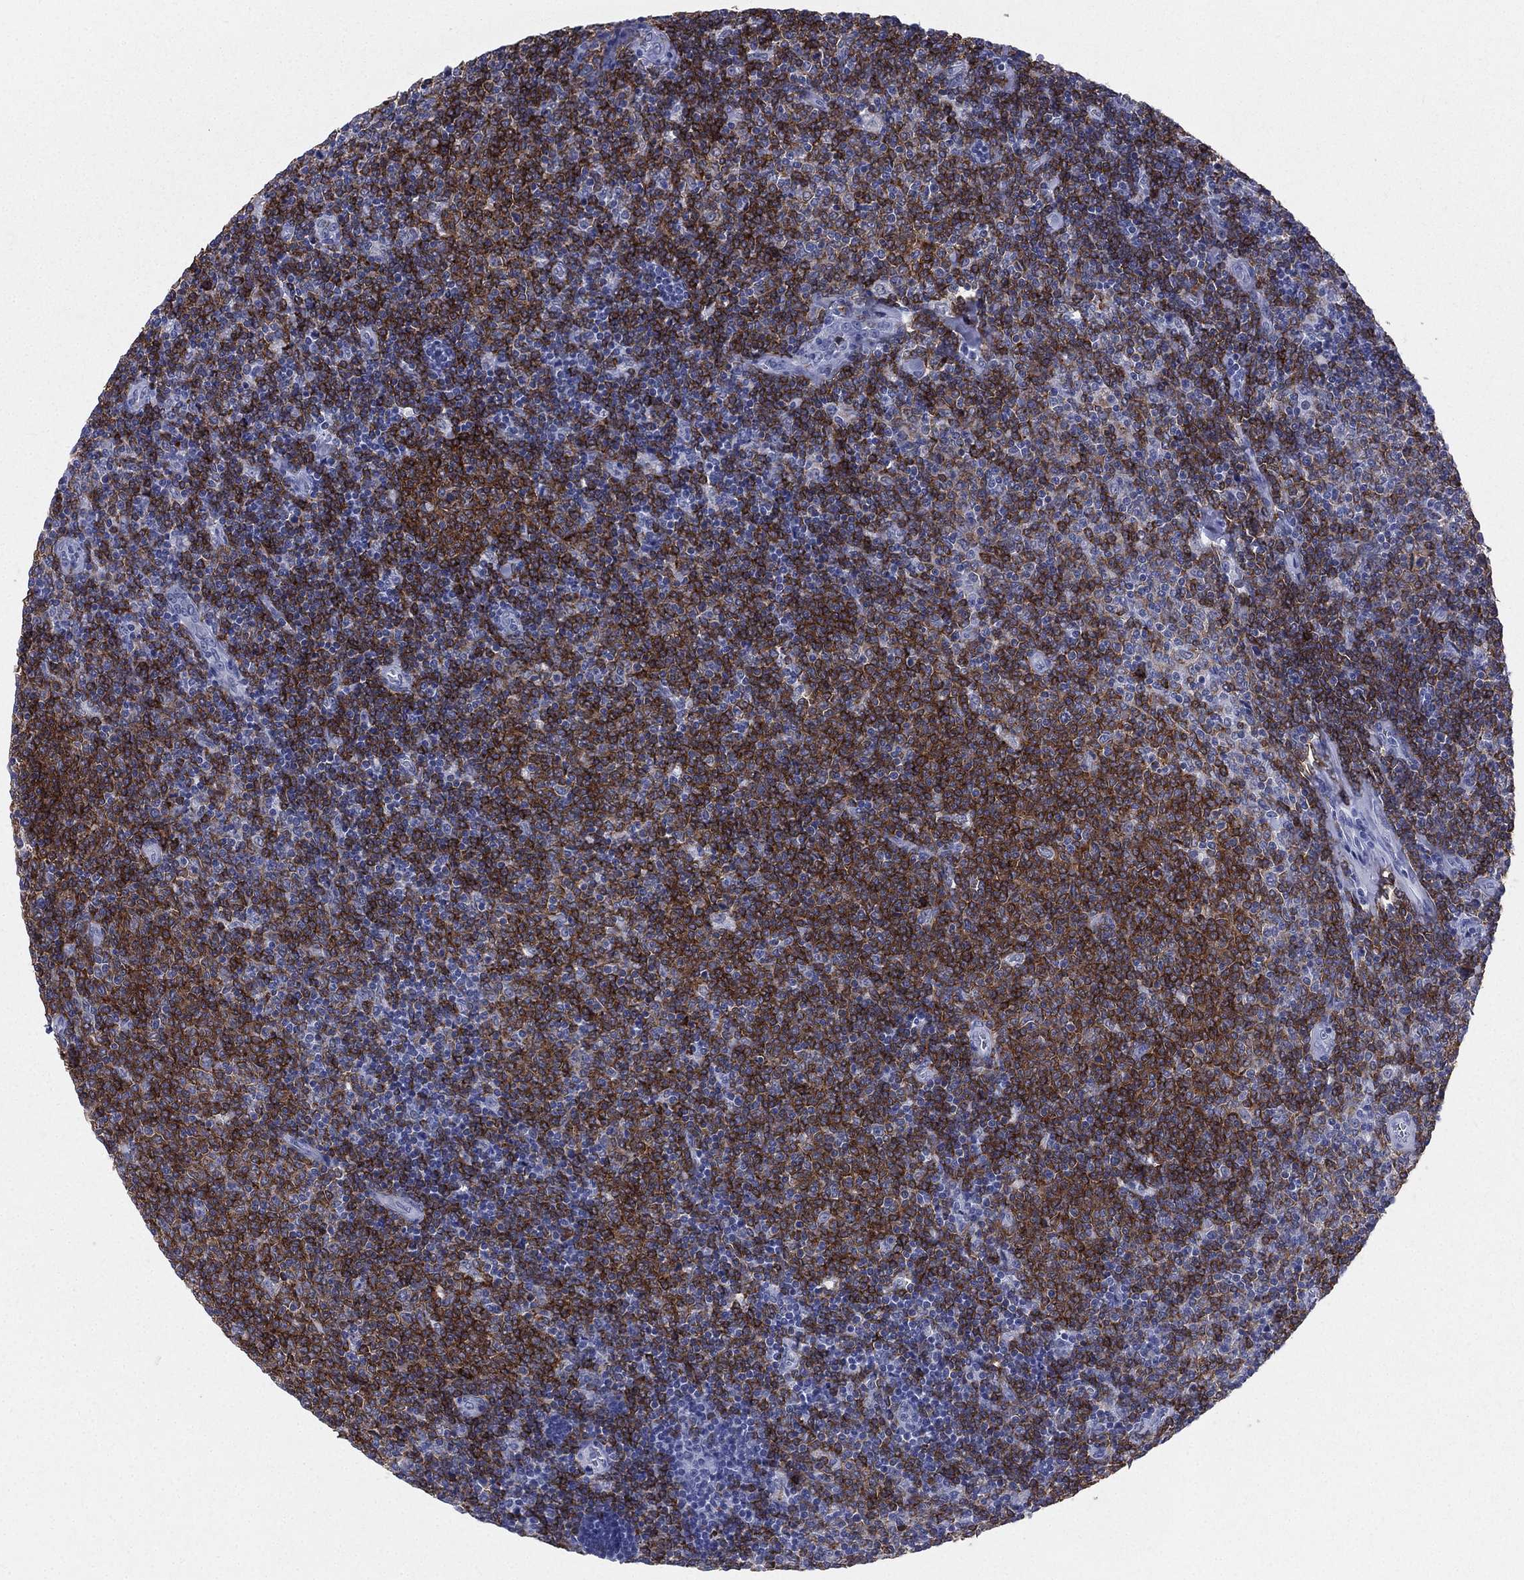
{"staining": {"intensity": "moderate", "quantity": ">75%", "location": "cytoplasmic/membranous"}, "tissue": "lymphoma", "cell_type": "Tumor cells", "image_type": "cancer", "snomed": [{"axis": "morphology", "description": "Malignant lymphoma, non-Hodgkin's type, Low grade"}, {"axis": "topography", "description": "Lymph node"}], "caption": "Immunohistochemical staining of human malignant lymphoma, non-Hodgkin's type (low-grade) demonstrates moderate cytoplasmic/membranous protein positivity in approximately >75% of tumor cells.", "gene": "CD22", "patient": {"sex": "male", "age": 52}}